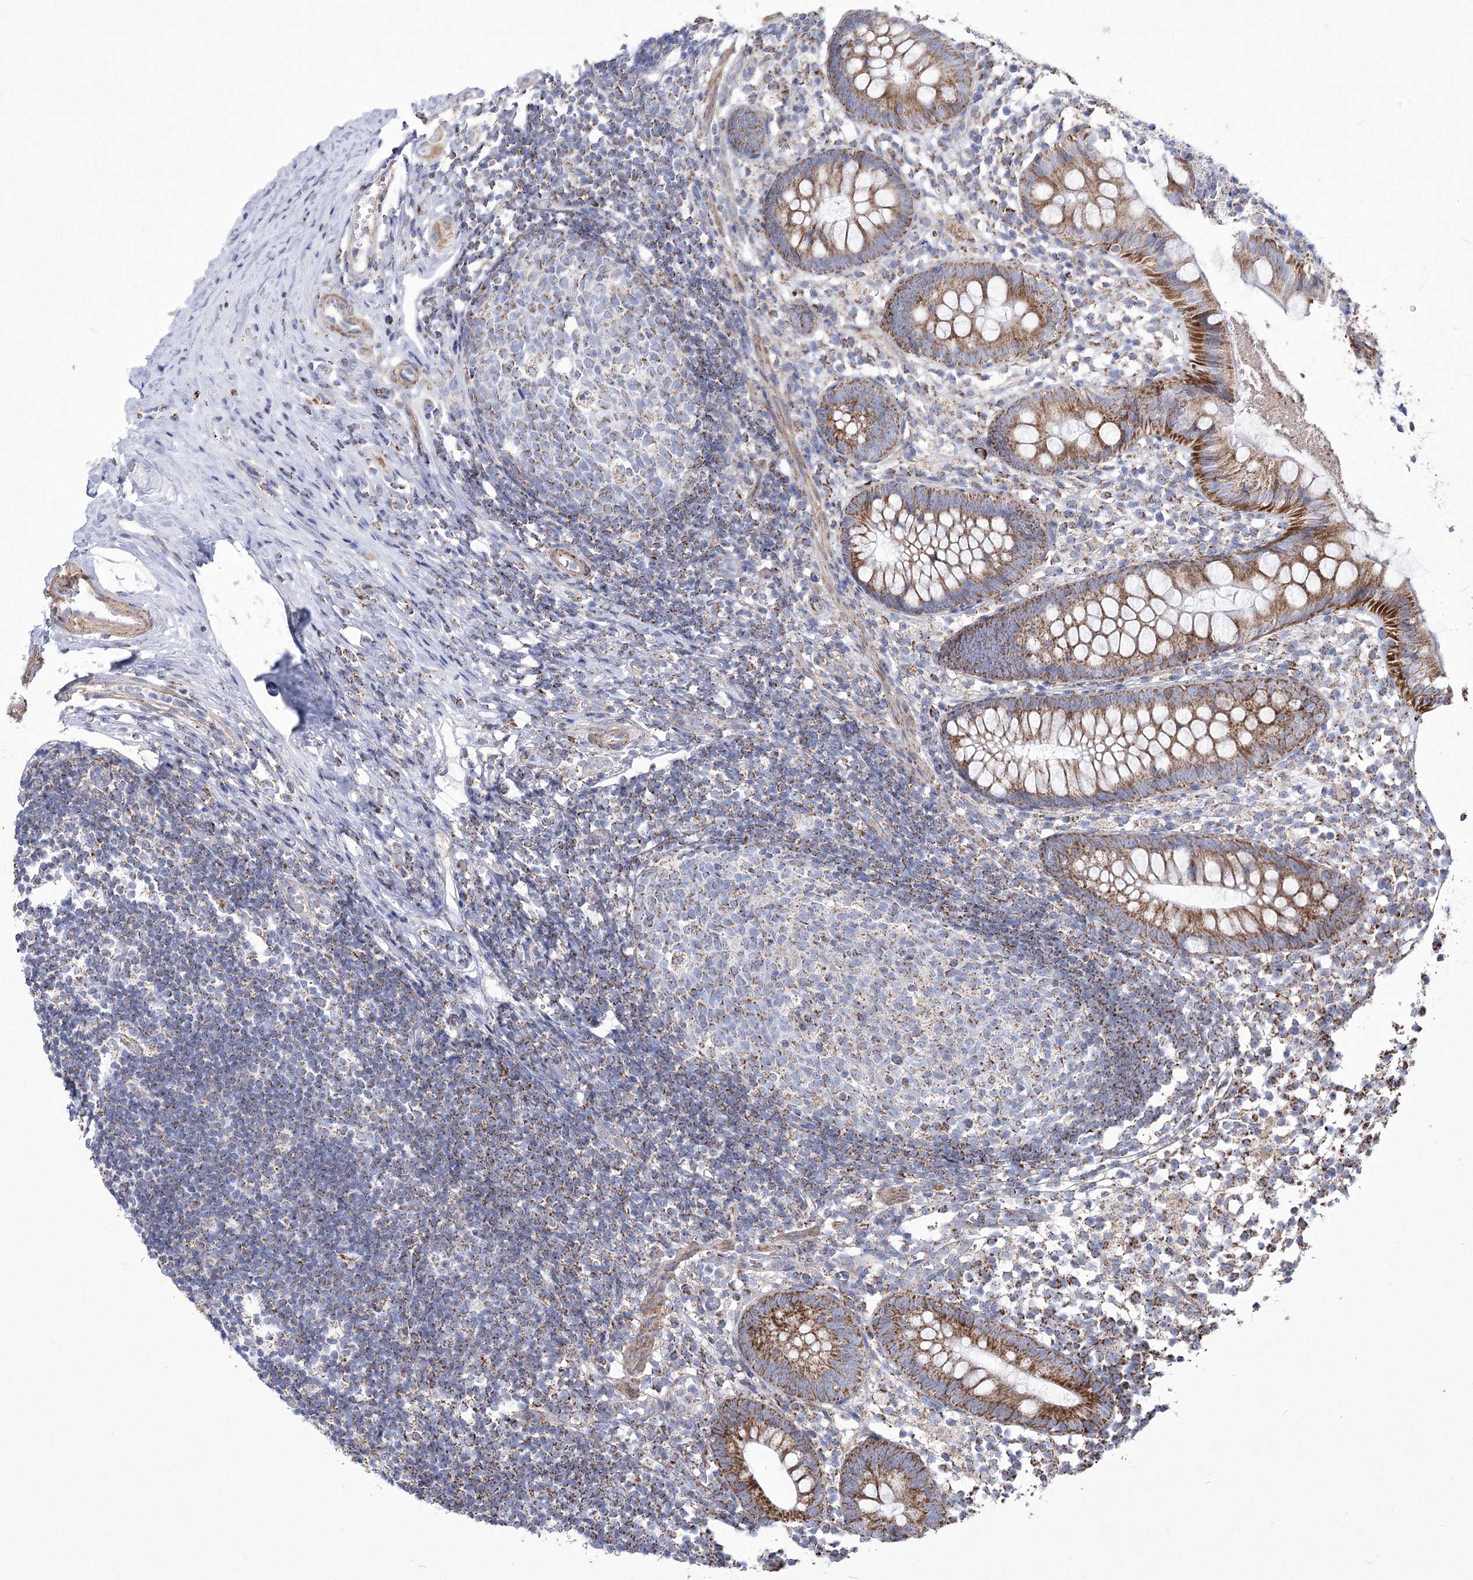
{"staining": {"intensity": "moderate", "quantity": ">75%", "location": "cytoplasmic/membranous"}, "tissue": "appendix", "cell_type": "Glandular cells", "image_type": "normal", "snomed": [{"axis": "morphology", "description": "Normal tissue, NOS"}, {"axis": "topography", "description": "Appendix"}], "caption": "This micrograph demonstrates immunohistochemistry staining of benign human appendix, with medium moderate cytoplasmic/membranous expression in about >75% of glandular cells.", "gene": "PDHB", "patient": {"sex": "female", "age": 20}}